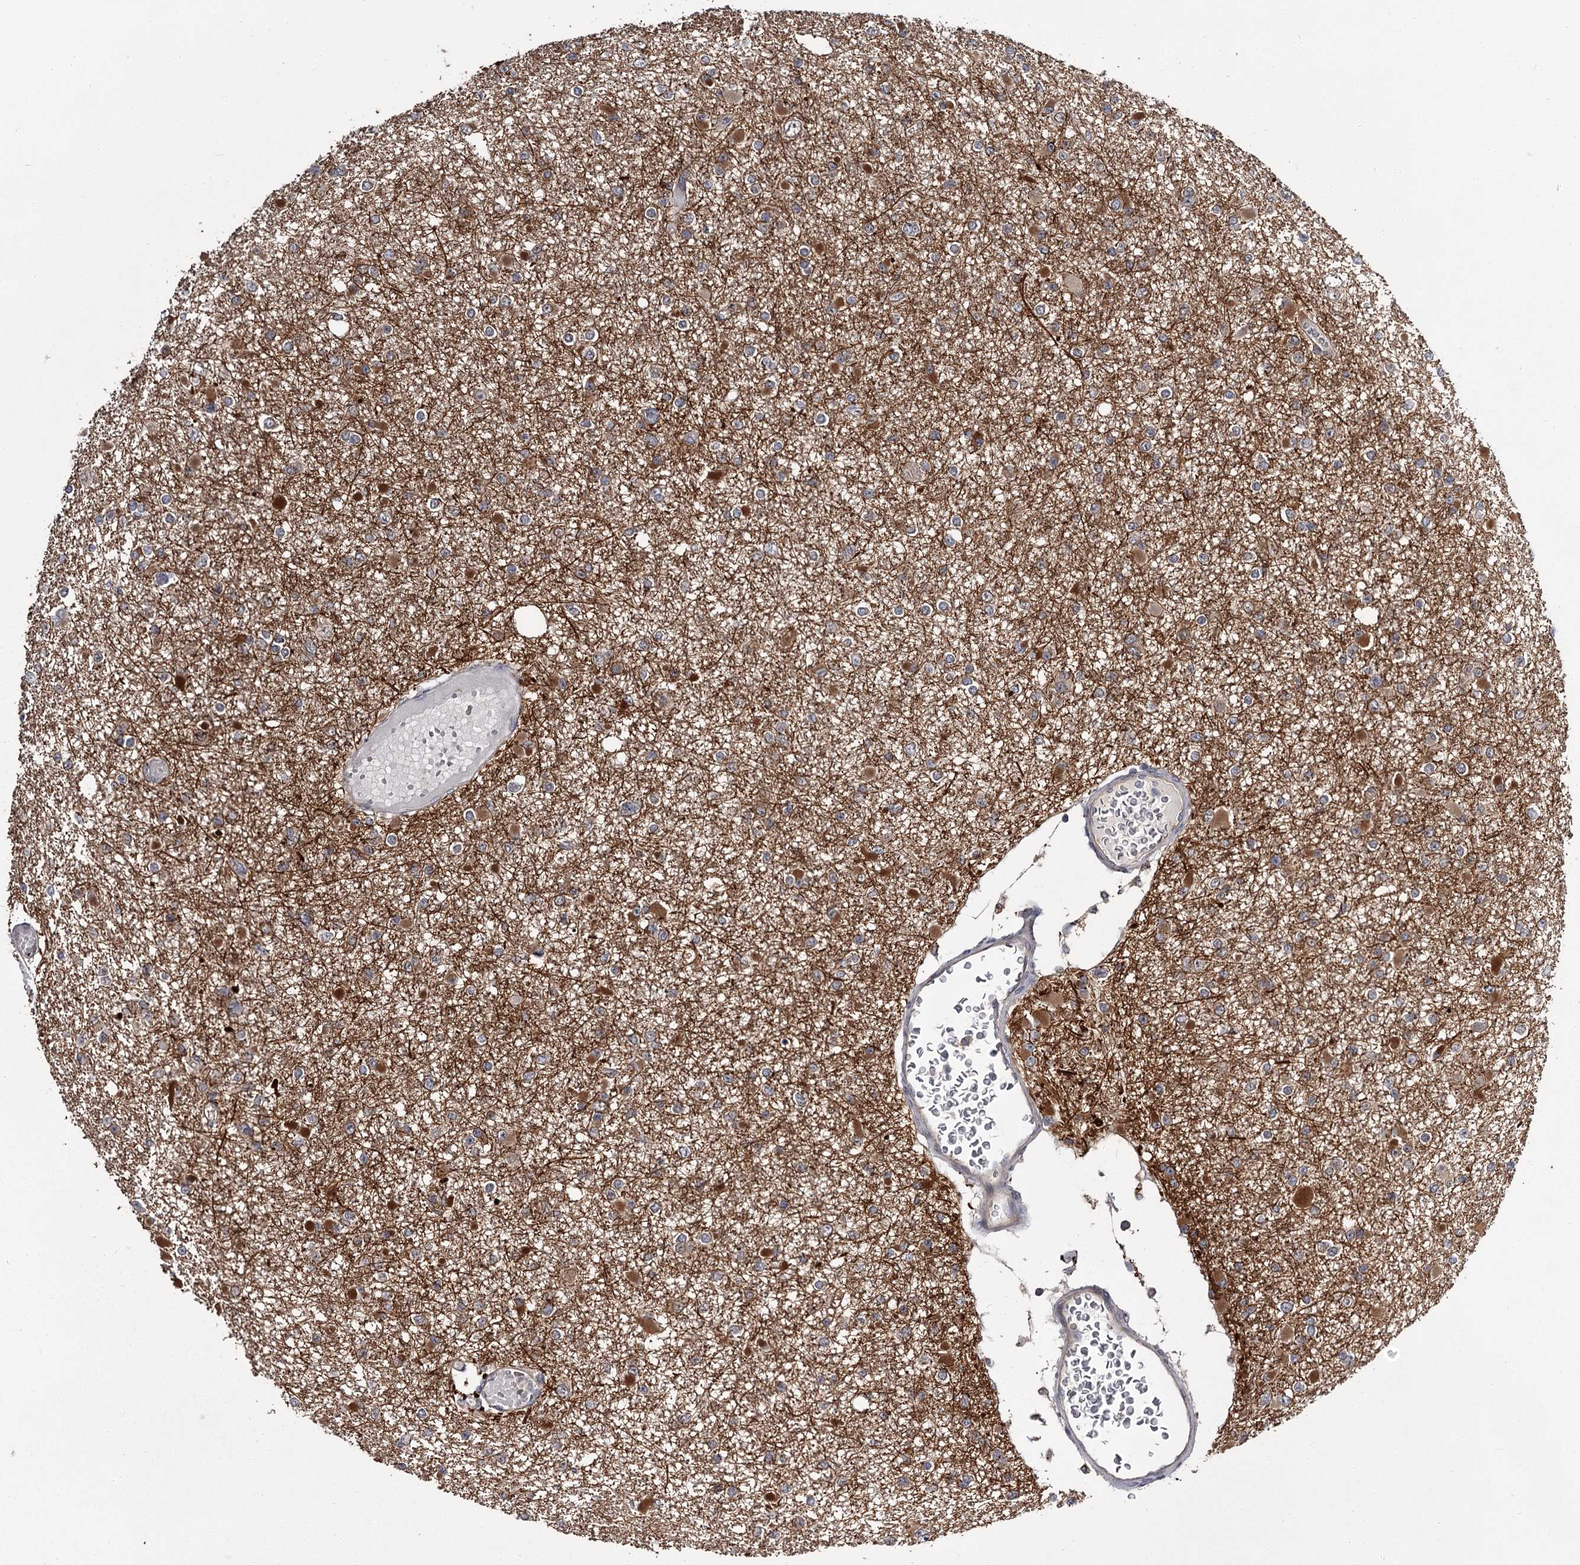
{"staining": {"intensity": "moderate", "quantity": "25%-75%", "location": "cytoplasmic/membranous"}, "tissue": "glioma", "cell_type": "Tumor cells", "image_type": "cancer", "snomed": [{"axis": "morphology", "description": "Glioma, malignant, Low grade"}, {"axis": "topography", "description": "Brain"}], "caption": "There is medium levels of moderate cytoplasmic/membranous staining in tumor cells of low-grade glioma (malignant), as demonstrated by immunohistochemical staining (brown color).", "gene": "DAO", "patient": {"sex": "female", "age": 22}}